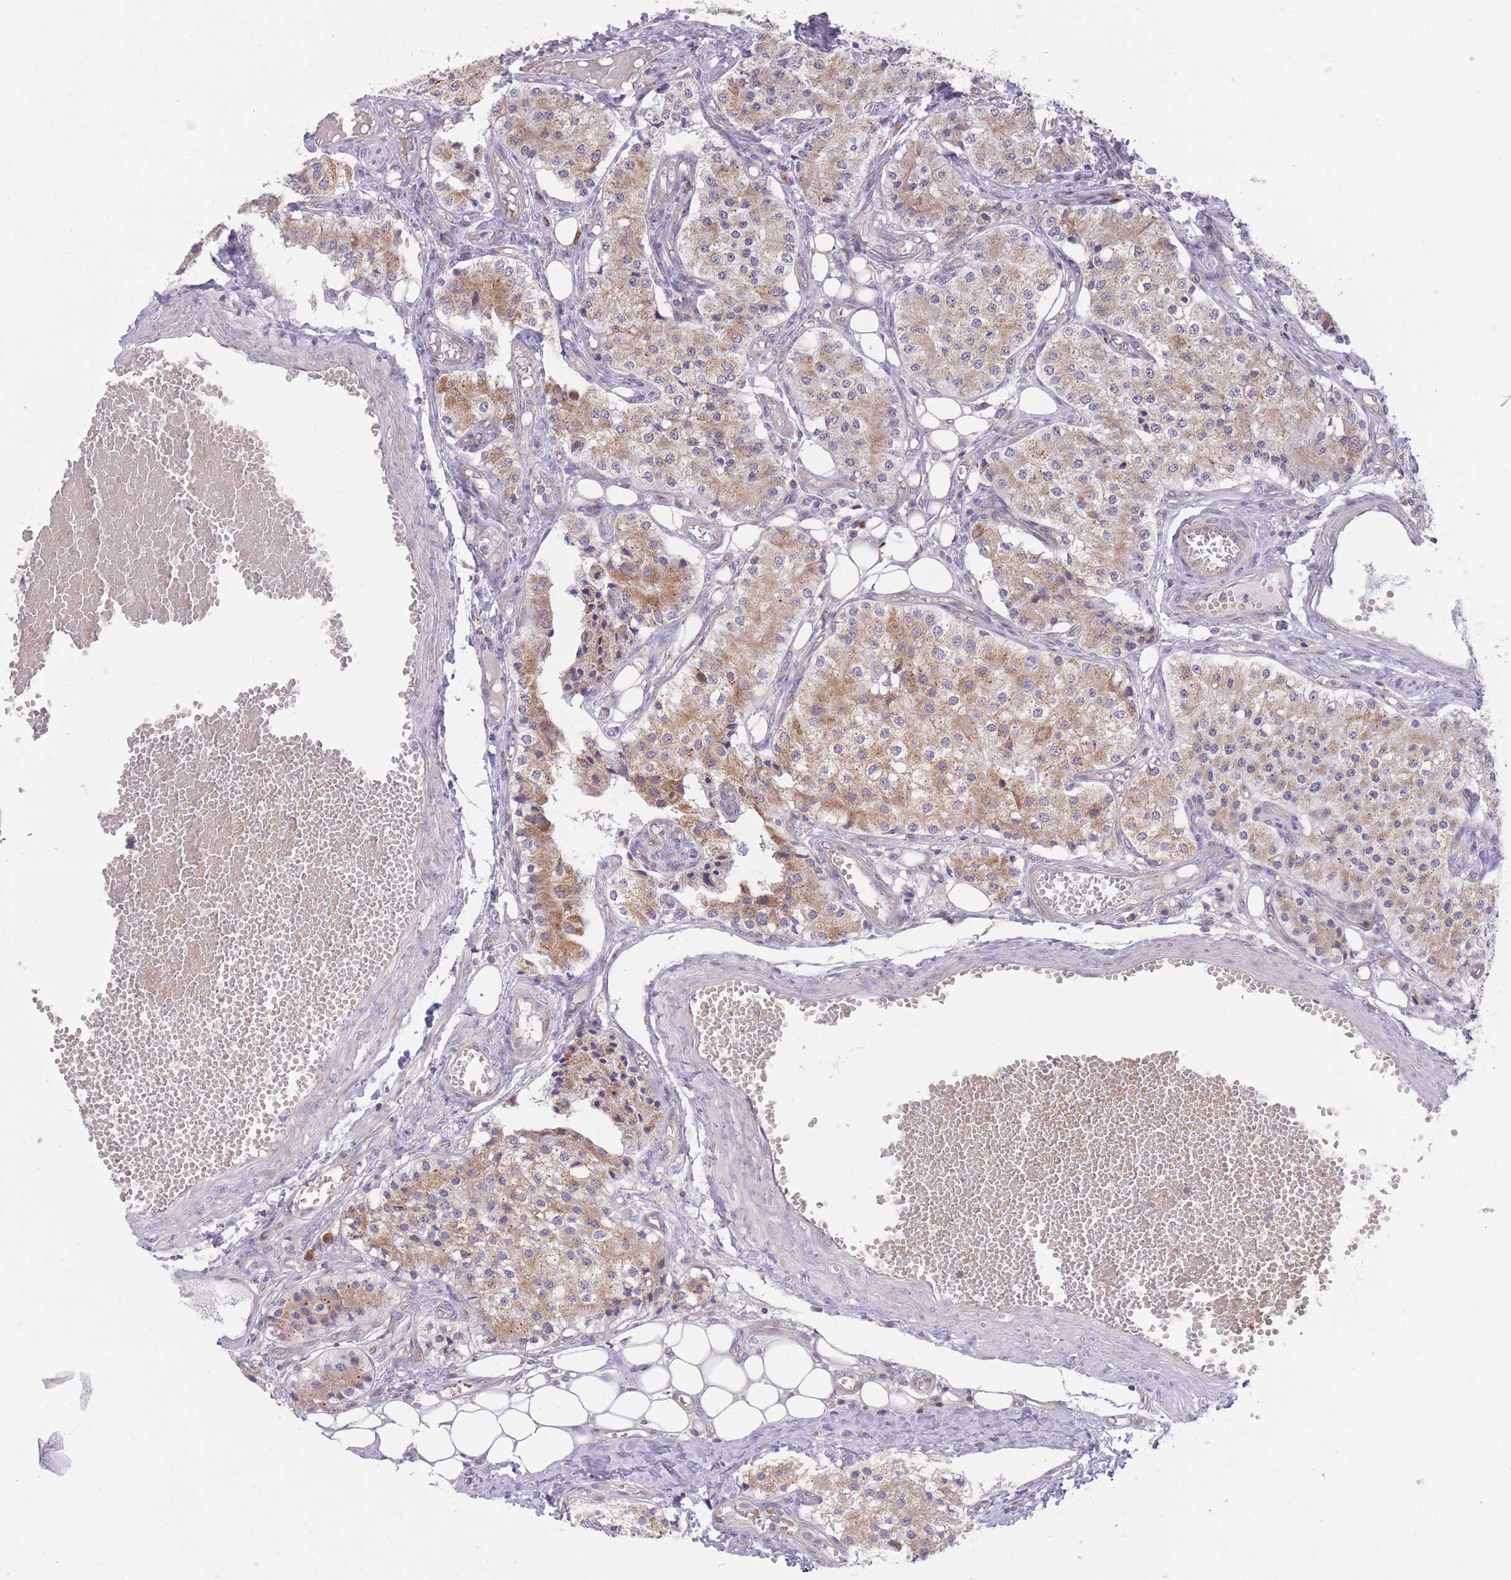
{"staining": {"intensity": "moderate", "quantity": ">75%", "location": "cytoplasmic/membranous"}, "tissue": "carcinoid", "cell_type": "Tumor cells", "image_type": "cancer", "snomed": [{"axis": "morphology", "description": "Carcinoid, malignant, NOS"}, {"axis": "topography", "description": "Colon"}], "caption": "Brown immunohistochemical staining in human carcinoid reveals moderate cytoplasmic/membranous staining in approximately >75% of tumor cells.", "gene": "BOLA2B", "patient": {"sex": "female", "age": 52}}